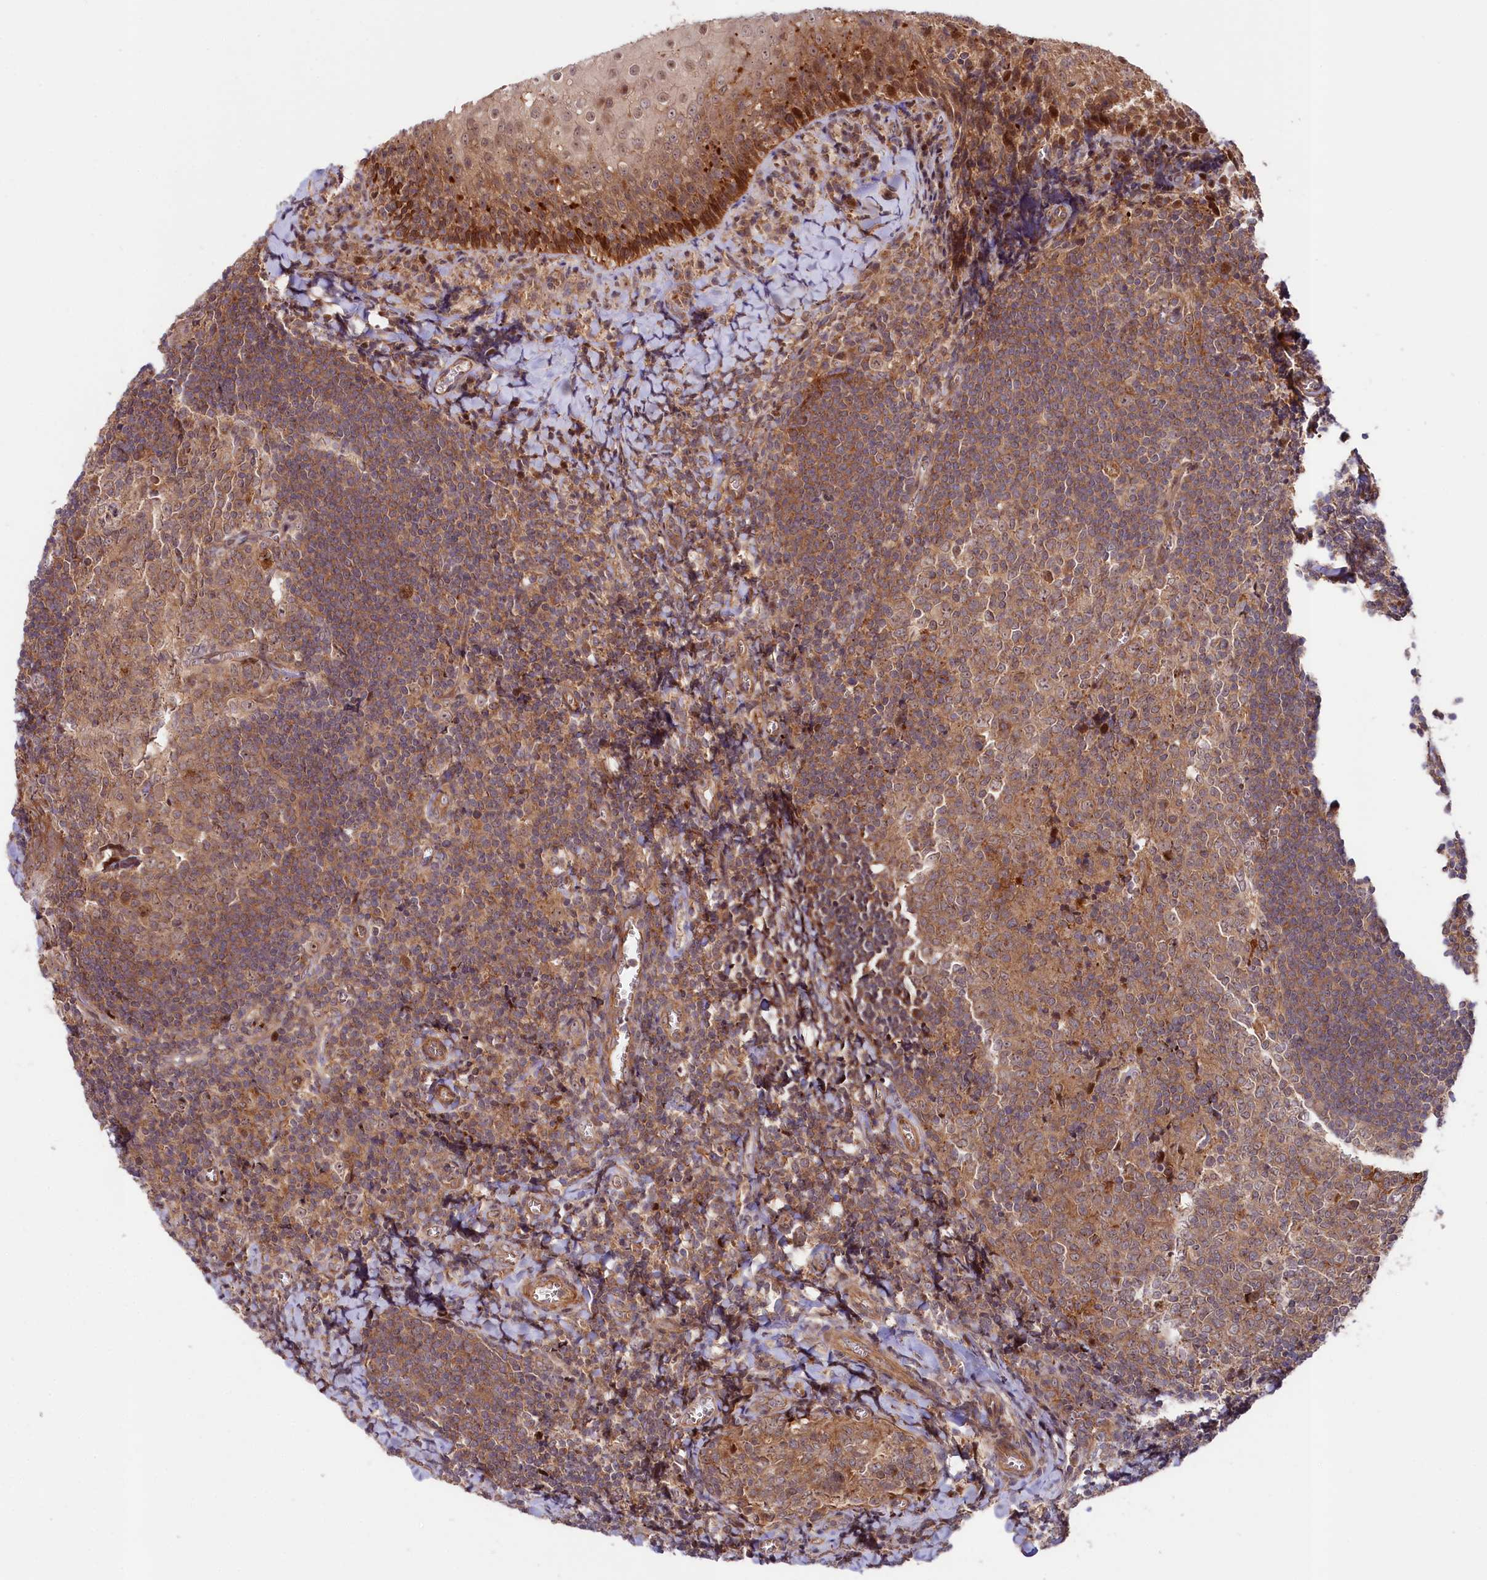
{"staining": {"intensity": "moderate", "quantity": "25%-75%", "location": "cytoplasmic/membranous"}, "tissue": "tonsil", "cell_type": "Germinal center cells", "image_type": "normal", "snomed": [{"axis": "morphology", "description": "Normal tissue, NOS"}, {"axis": "topography", "description": "Tonsil"}], "caption": "An IHC histopathology image of unremarkable tissue is shown. Protein staining in brown labels moderate cytoplasmic/membranous positivity in tonsil within germinal center cells.", "gene": "NEDD1", "patient": {"sex": "male", "age": 27}}